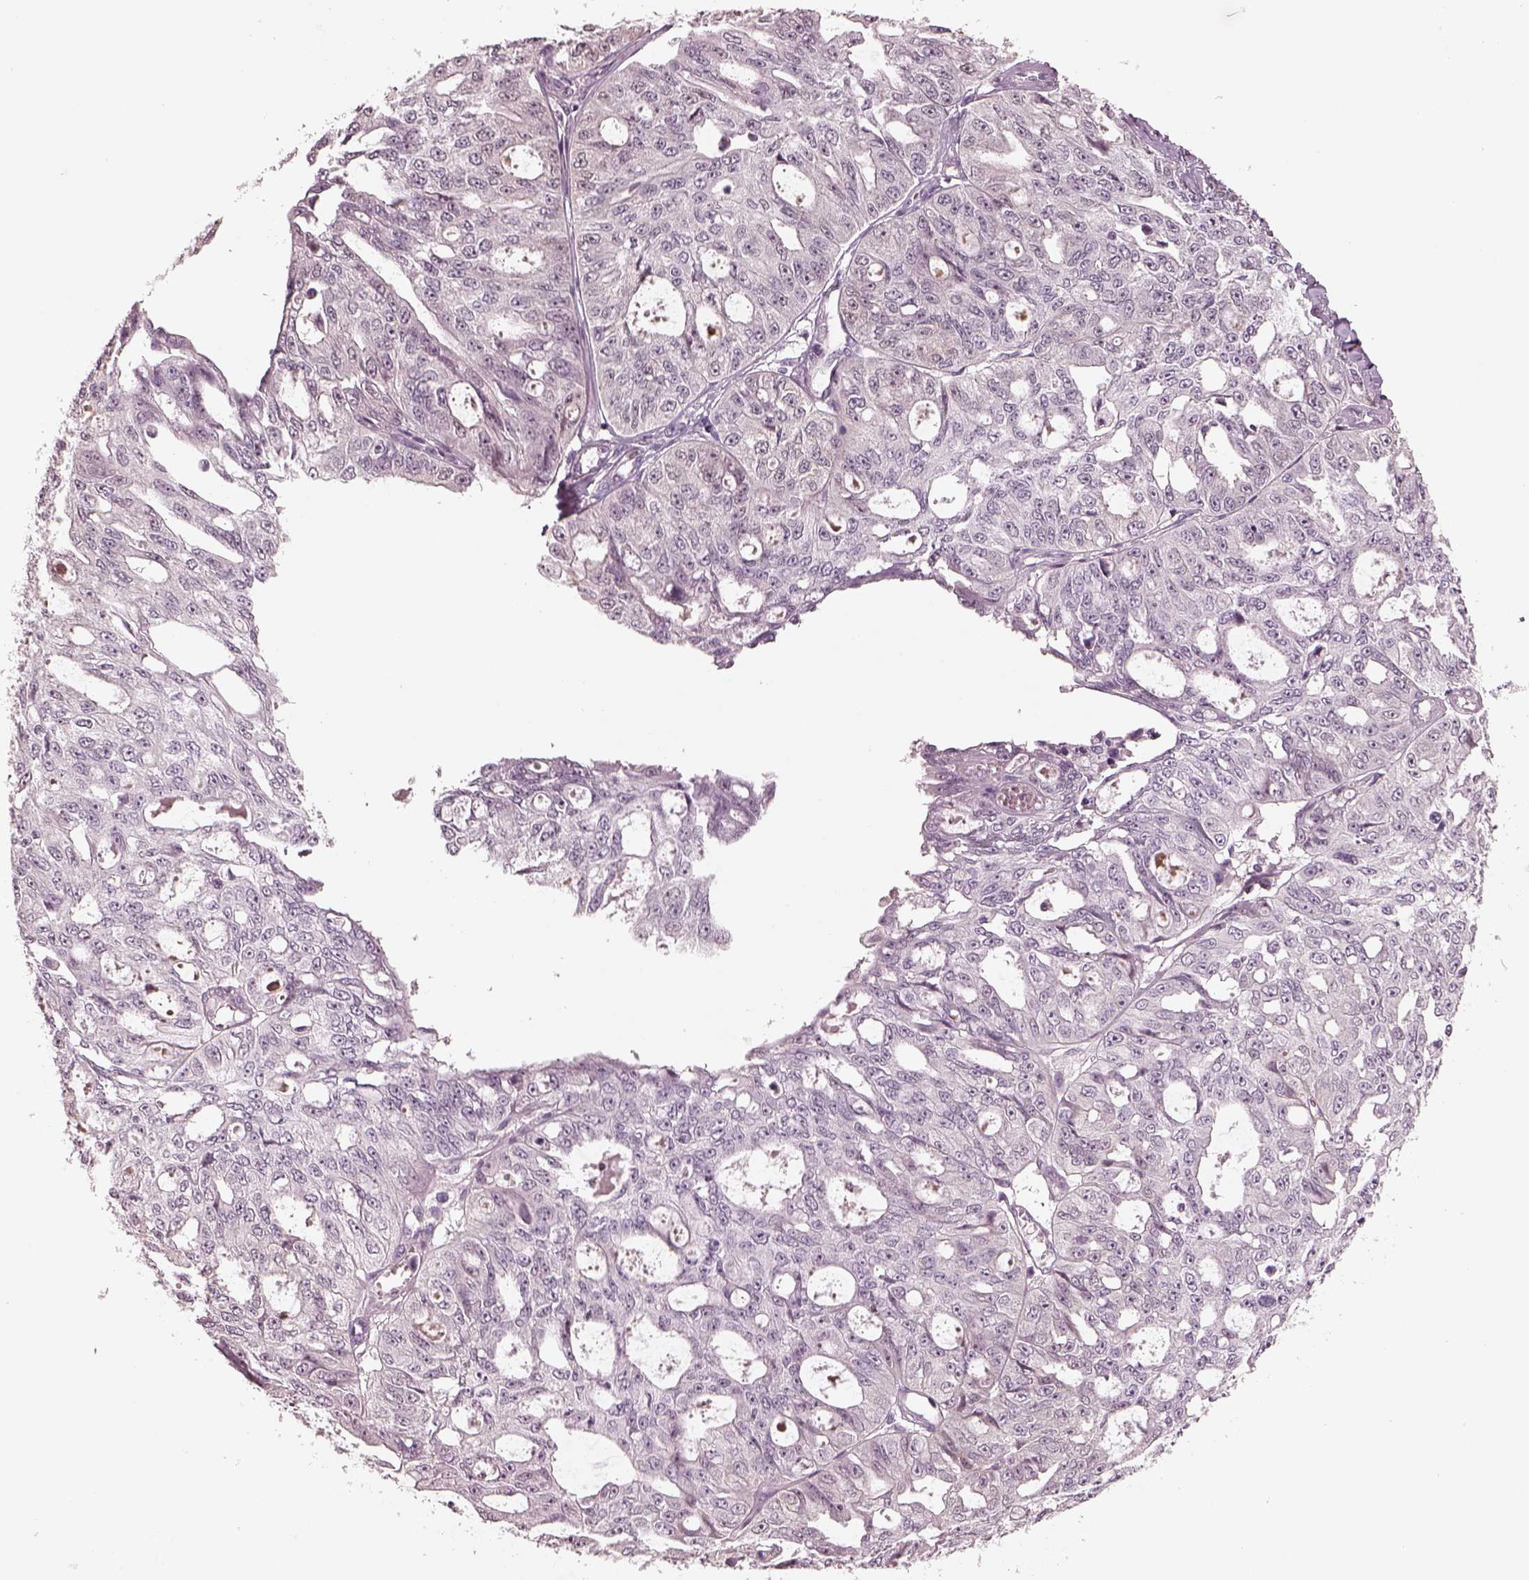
{"staining": {"intensity": "negative", "quantity": "none", "location": "none"}, "tissue": "ovarian cancer", "cell_type": "Tumor cells", "image_type": "cancer", "snomed": [{"axis": "morphology", "description": "Carcinoma, endometroid"}, {"axis": "topography", "description": "Ovary"}], "caption": "High power microscopy histopathology image of an immunohistochemistry (IHC) micrograph of endometroid carcinoma (ovarian), revealing no significant positivity in tumor cells.", "gene": "EGR4", "patient": {"sex": "female", "age": 65}}